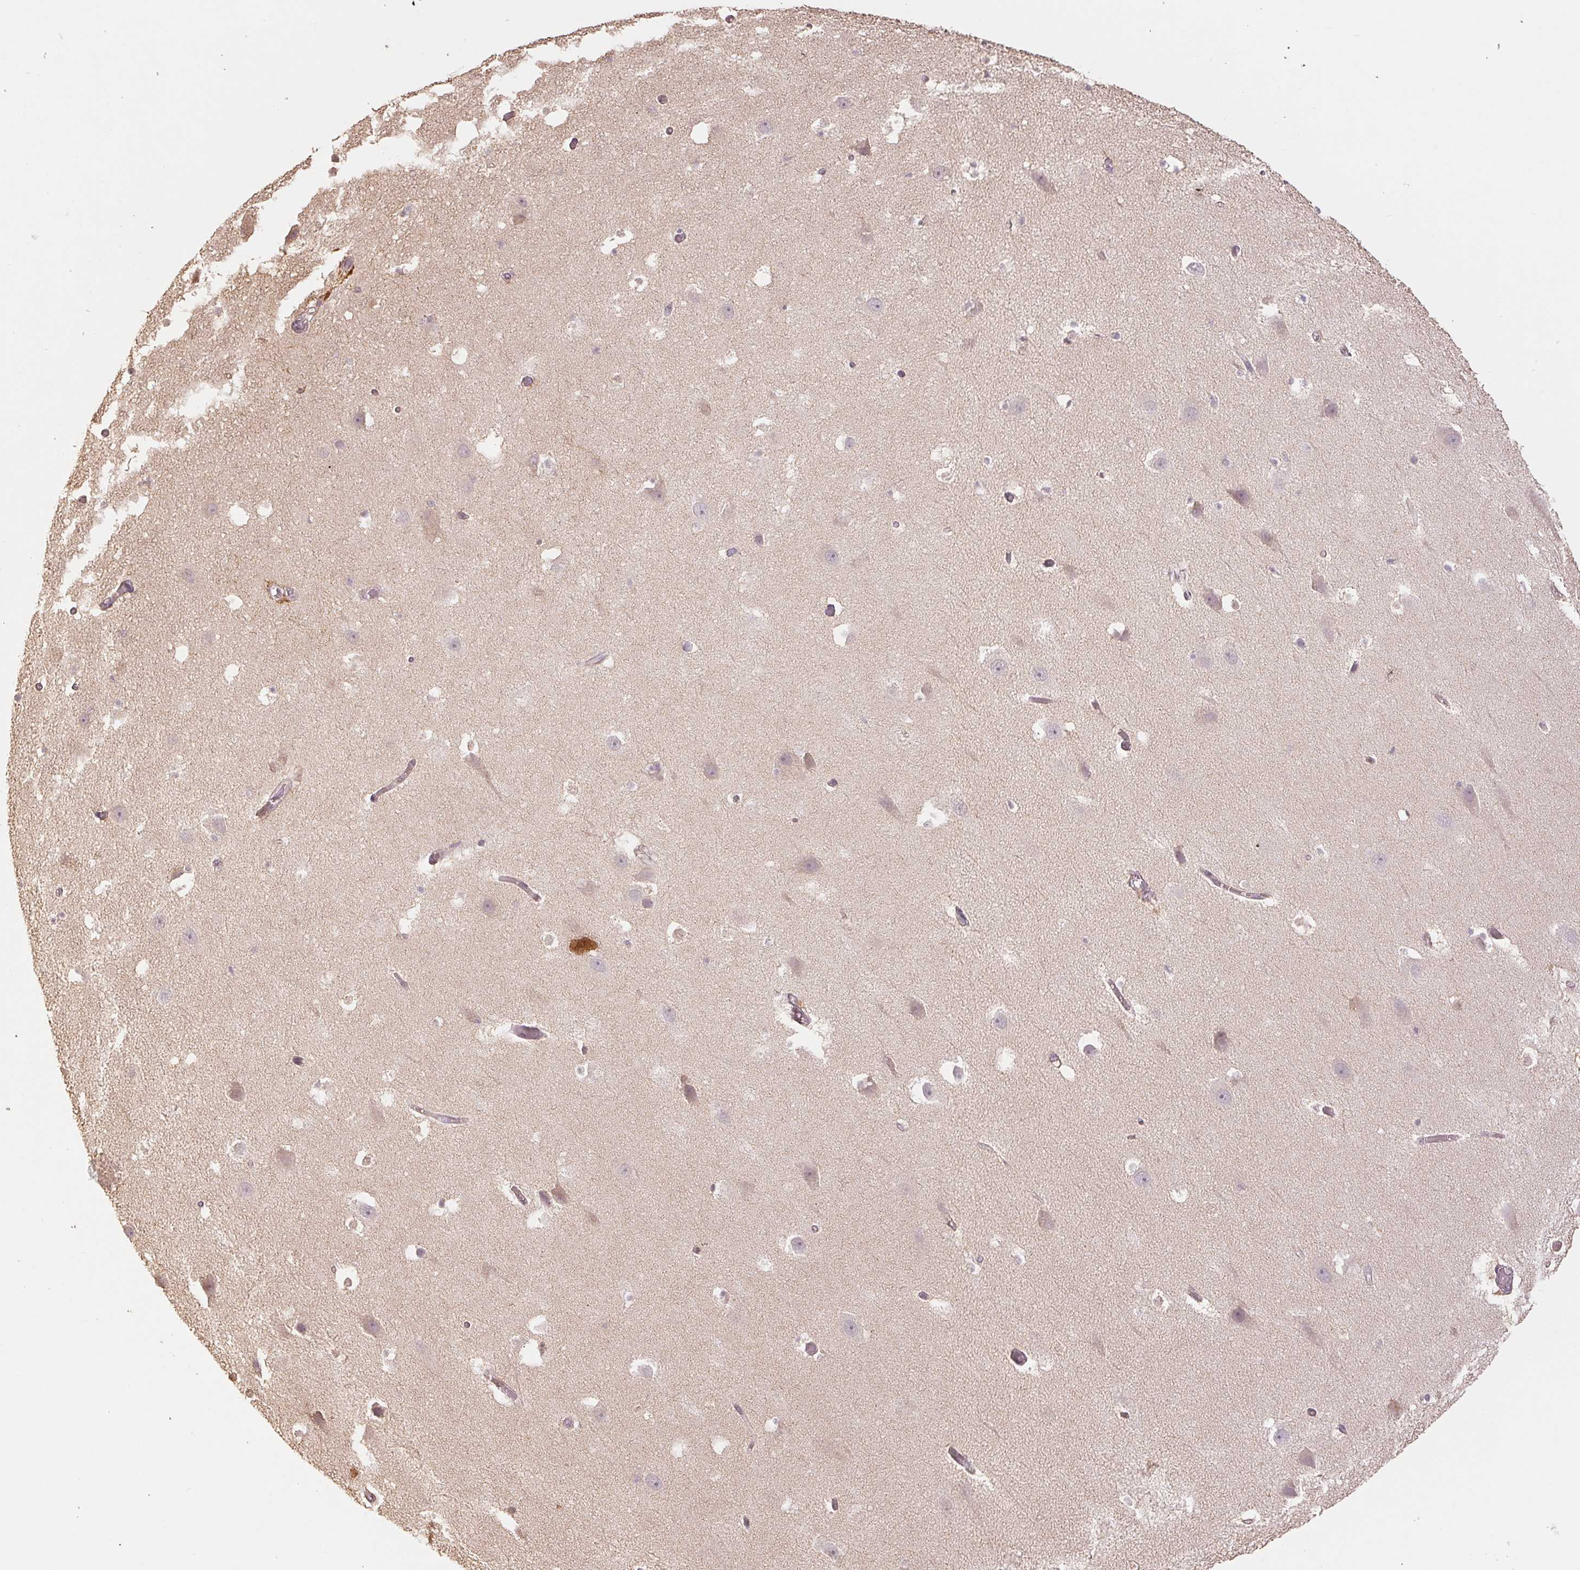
{"staining": {"intensity": "negative", "quantity": "none", "location": "none"}, "tissue": "hippocampus", "cell_type": "Glial cells", "image_type": "normal", "snomed": [{"axis": "morphology", "description": "Normal tissue, NOS"}, {"axis": "topography", "description": "Hippocampus"}], "caption": "High power microscopy histopathology image of an IHC micrograph of benign hippocampus, revealing no significant positivity in glial cells. (Brightfield microscopy of DAB IHC at high magnification).", "gene": "COX14", "patient": {"sex": "male", "age": 26}}